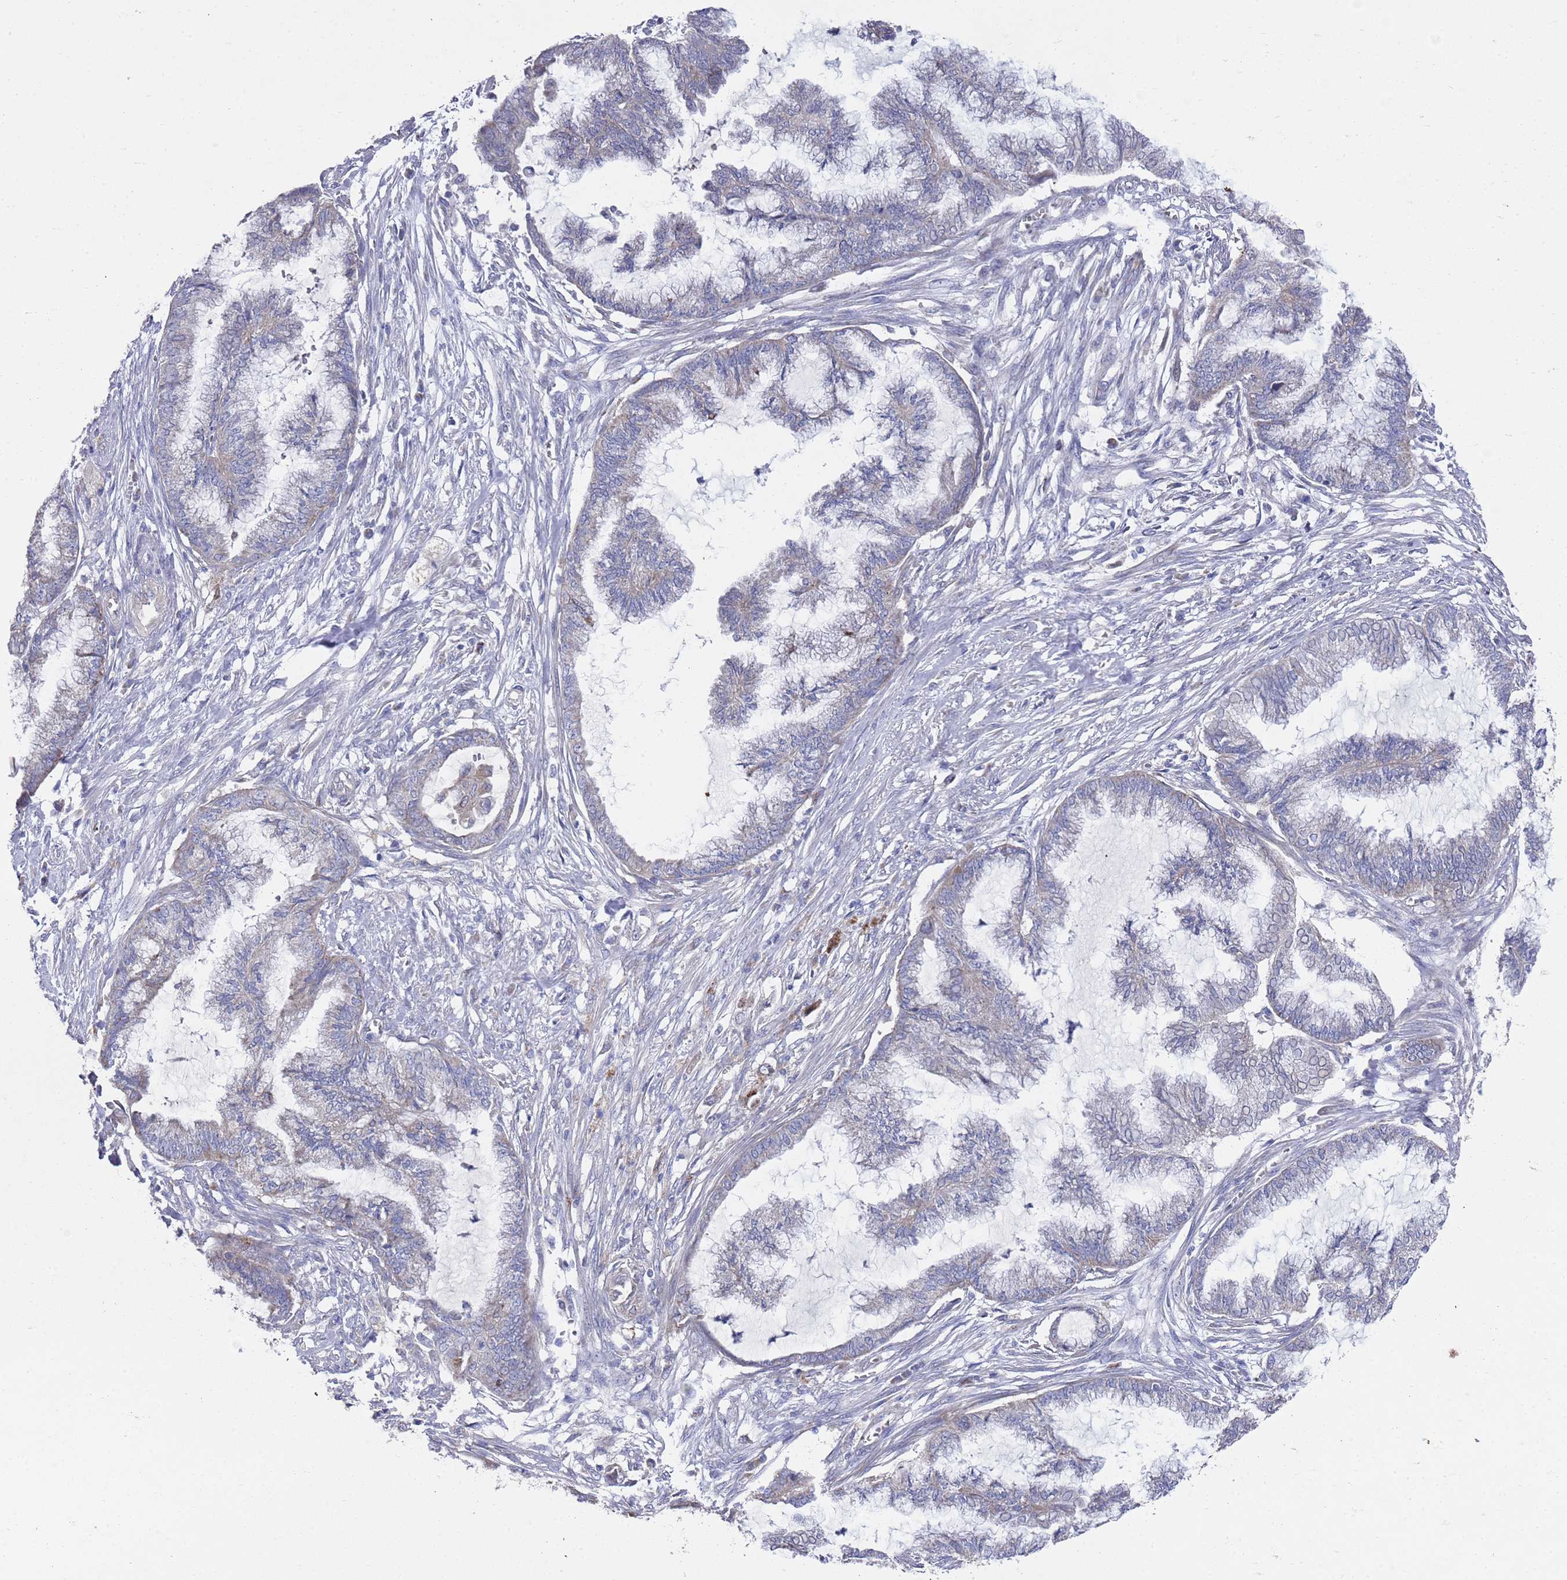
{"staining": {"intensity": "weak", "quantity": "<25%", "location": "cytoplasmic/membranous"}, "tissue": "endometrial cancer", "cell_type": "Tumor cells", "image_type": "cancer", "snomed": [{"axis": "morphology", "description": "Adenocarcinoma, NOS"}, {"axis": "topography", "description": "Endometrium"}], "caption": "This is an immunohistochemistry (IHC) histopathology image of human endometrial adenocarcinoma. There is no staining in tumor cells.", "gene": "NPEPPS", "patient": {"sex": "female", "age": 86}}